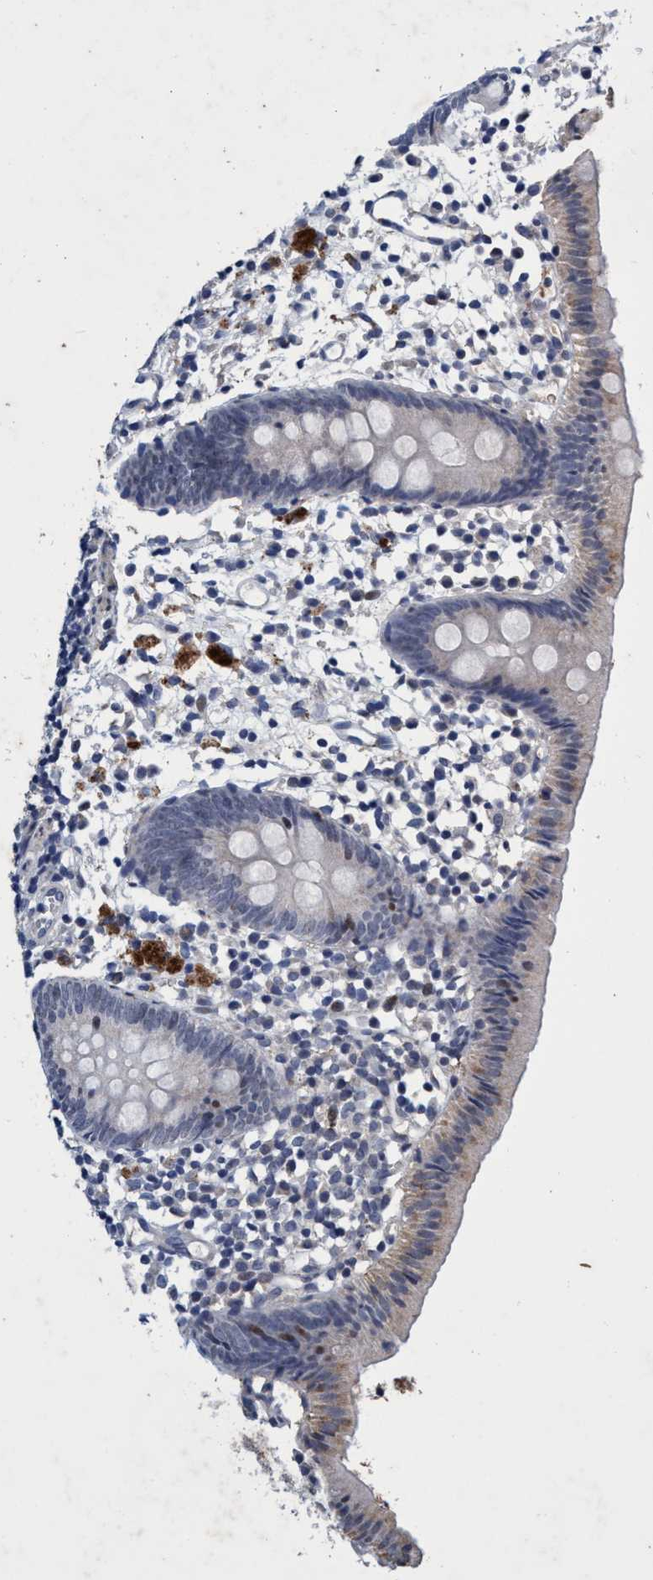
{"staining": {"intensity": "weak", "quantity": "<25%", "location": "cytoplasmic/membranous"}, "tissue": "appendix", "cell_type": "Glandular cells", "image_type": "normal", "snomed": [{"axis": "morphology", "description": "Normal tissue, NOS"}, {"axis": "topography", "description": "Appendix"}], "caption": "This is an IHC image of benign appendix. There is no positivity in glandular cells.", "gene": "GRB14", "patient": {"sex": "female", "age": 20}}